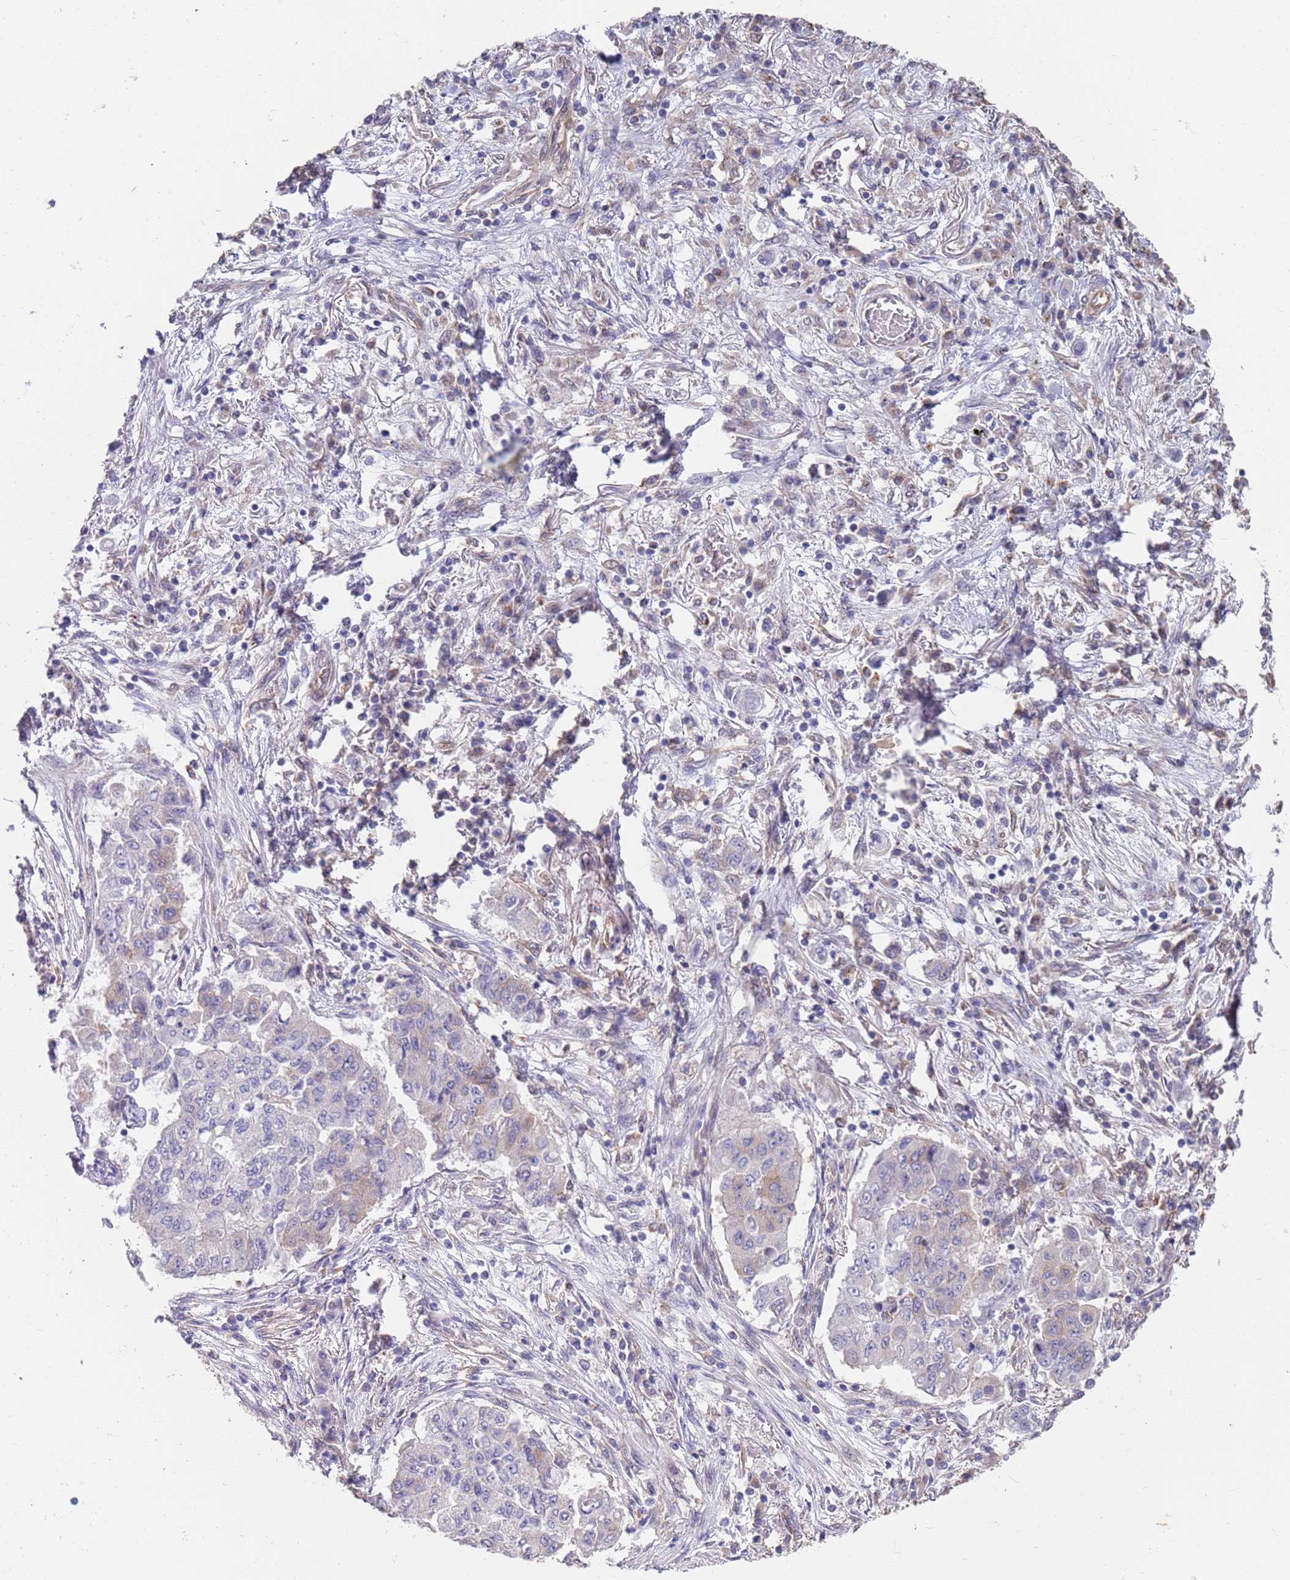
{"staining": {"intensity": "negative", "quantity": "none", "location": "none"}, "tissue": "lung cancer", "cell_type": "Tumor cells", "image_type": "cancer", "snomed": [{"axis": "morphology", "description": "Squamous cell carcinoma, NOS"}, {"axis": "topography", "description": "Lung"}], "caption": "Tumor cells show no significant staining in lung cancer (squamous cell carcinoma).", "gene": "ANK2", "patient": {"sex": "male", "age": 74}}